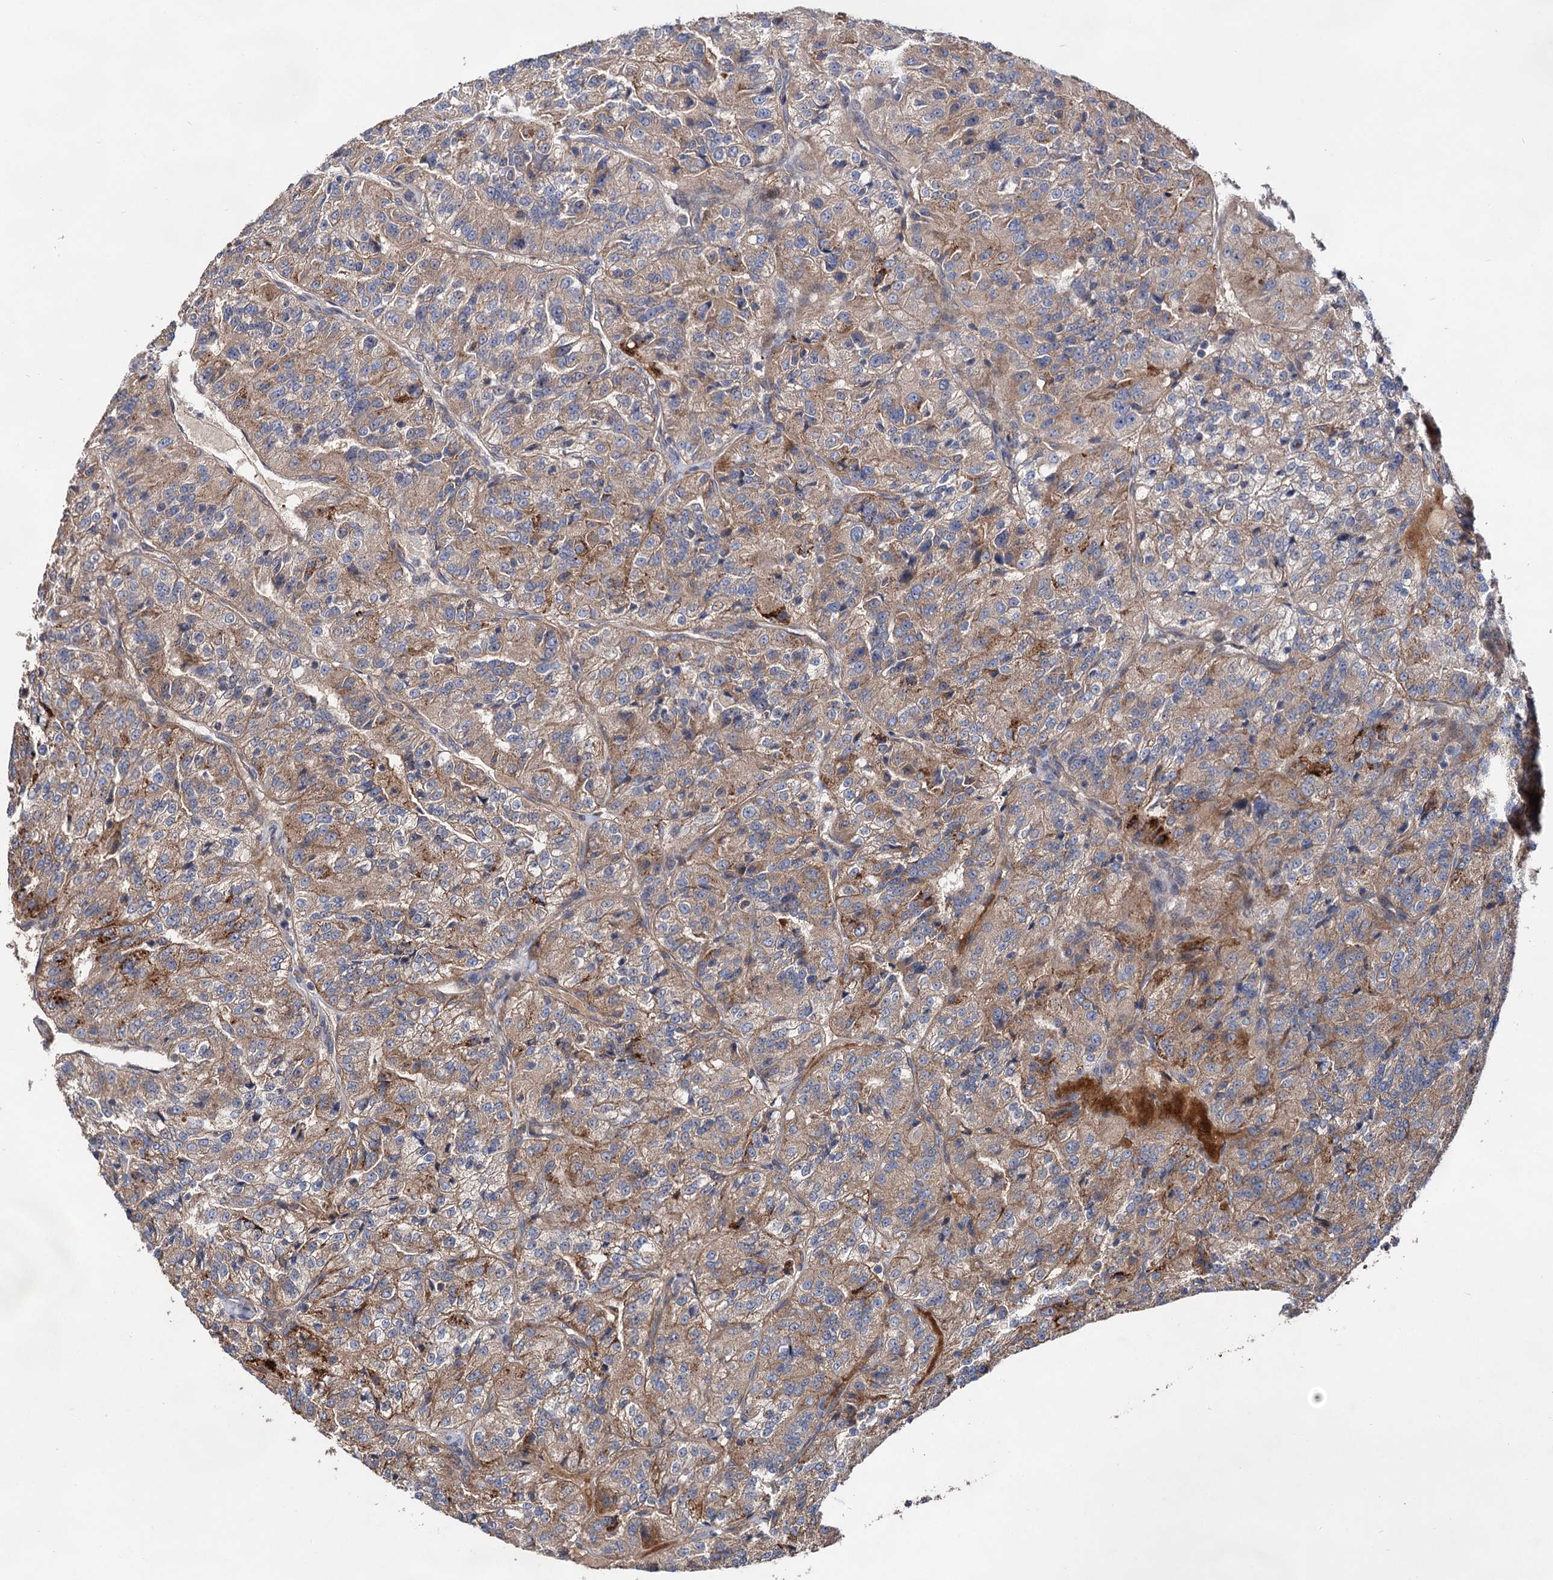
{"staining": {"intensity": "moderate", "quantity": "25%-75%", "location": "cytoplasmic/membranous"}, "tissue": "renal cancer", "cell_type": "Tumor cells", "image_type": "cancer", "snomed": [{"axis": "morphology", "description": "Adenocarcinoma, NOS"}, {"axis": "topography", "description": "Kidney"}], "caption": "Renal cancer (adenocarcinoma) tissue reveals moderate cytoplasmic/membranous expression in about 25%-75% of tumor cells The protein is stained brown, and the nuclei are stained in blue (DAB (3,3'-diaminobenzidine) IHC with brightfield microscopy, high magnification).", "gene": "NAA25", "patient": {"sex": "female", "age": 63}}